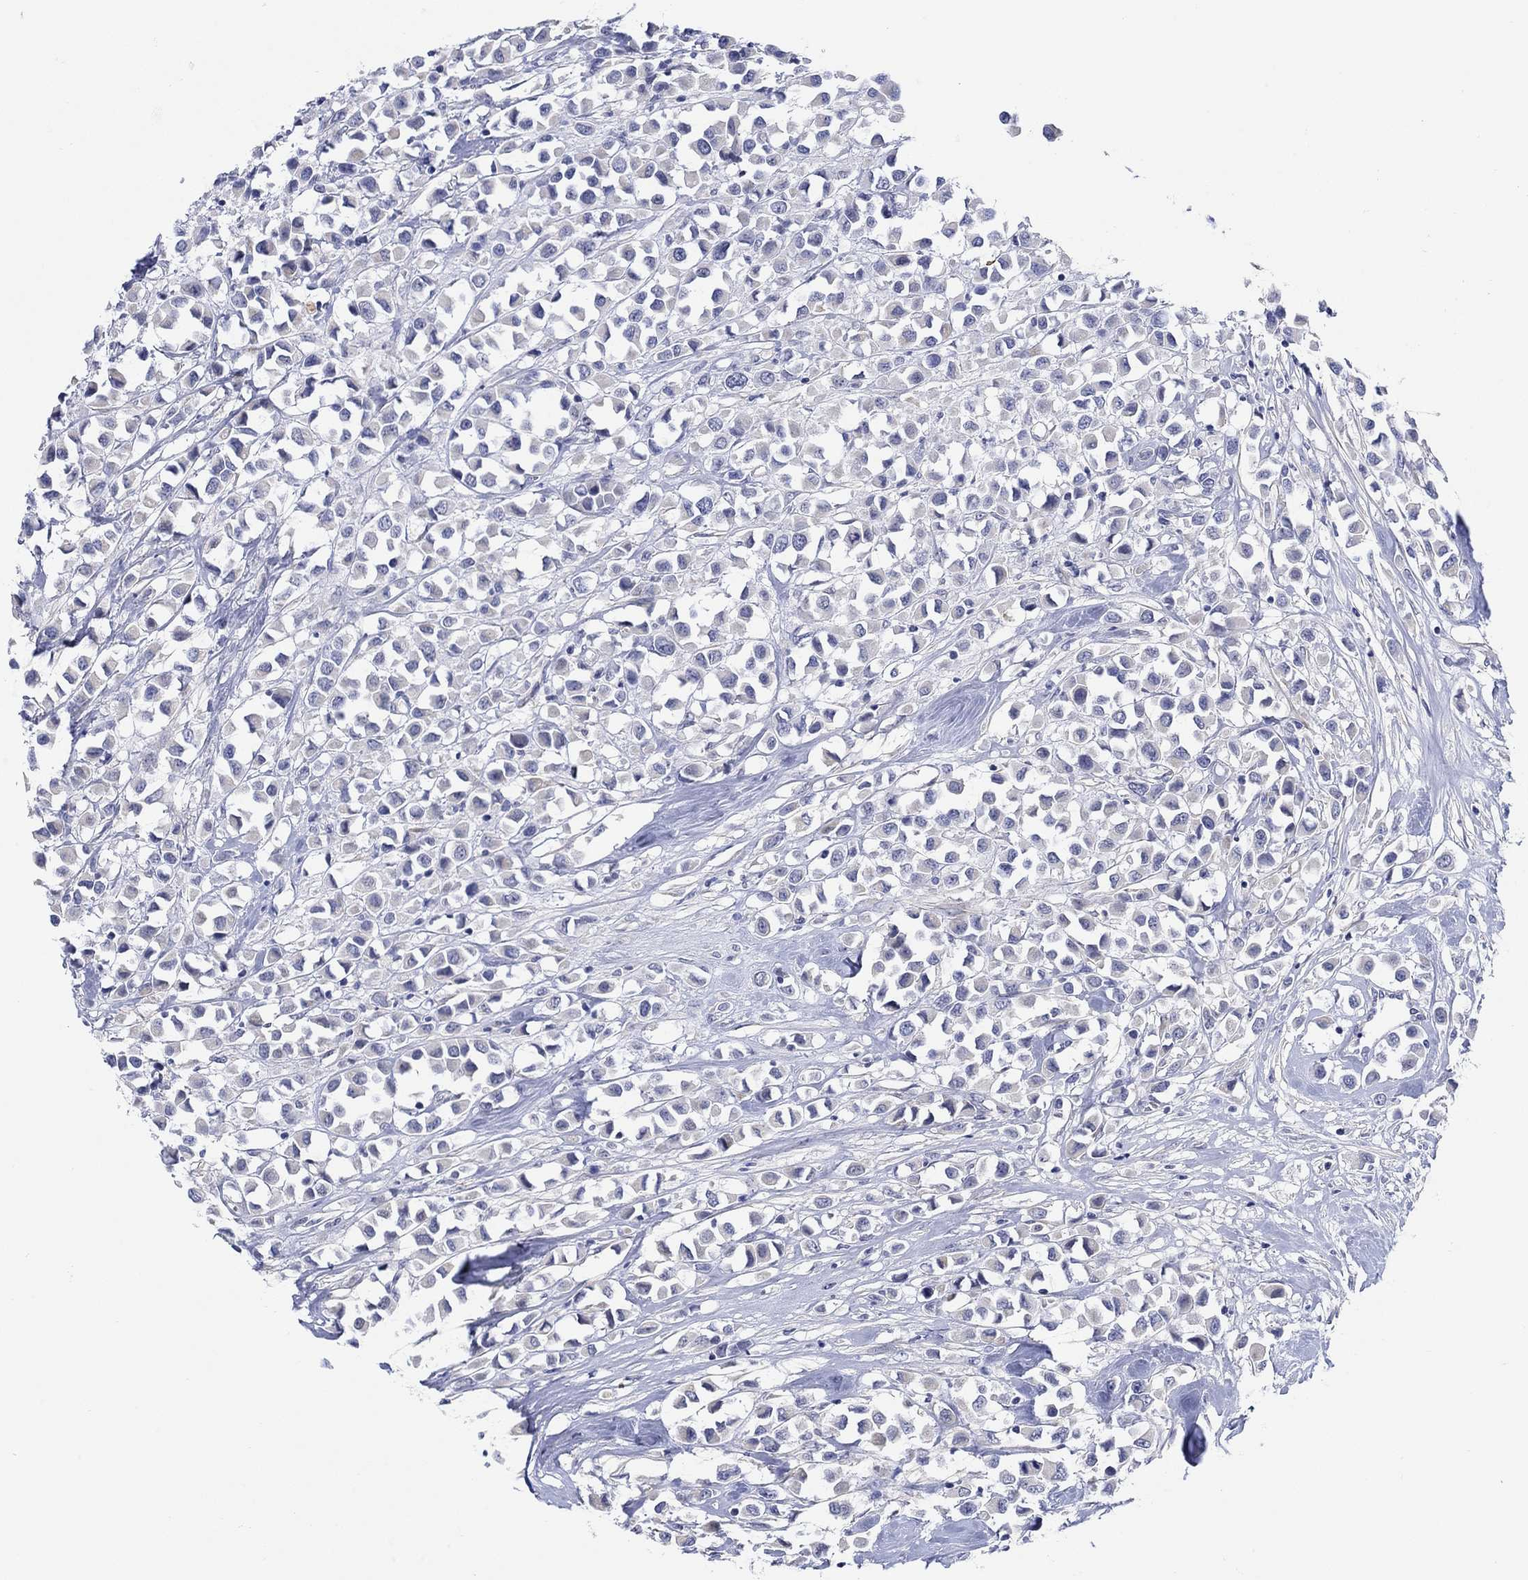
{"staining": {"intensity": "negative", "quantity": "none", "location": "none"}, "tissue": "breast cancer", "cell_type": "Tumor cells", "image_type": "cancer", "snomed": [{"axis": "morphology", "description": "Duct carcinoma"}, {"axis": "topography", "description": "Breast"}], "caption": "High magnification brightfield microscopy of invasive ductal carcinoma (breast) stained with DAB (3,3'-diaminobenzidine) (brown) and counterstained with hematoxylin (blue): tumor cells show no significant staining.", "gene": "KRT222", "patient": {"sex": "female", "age": 61}}